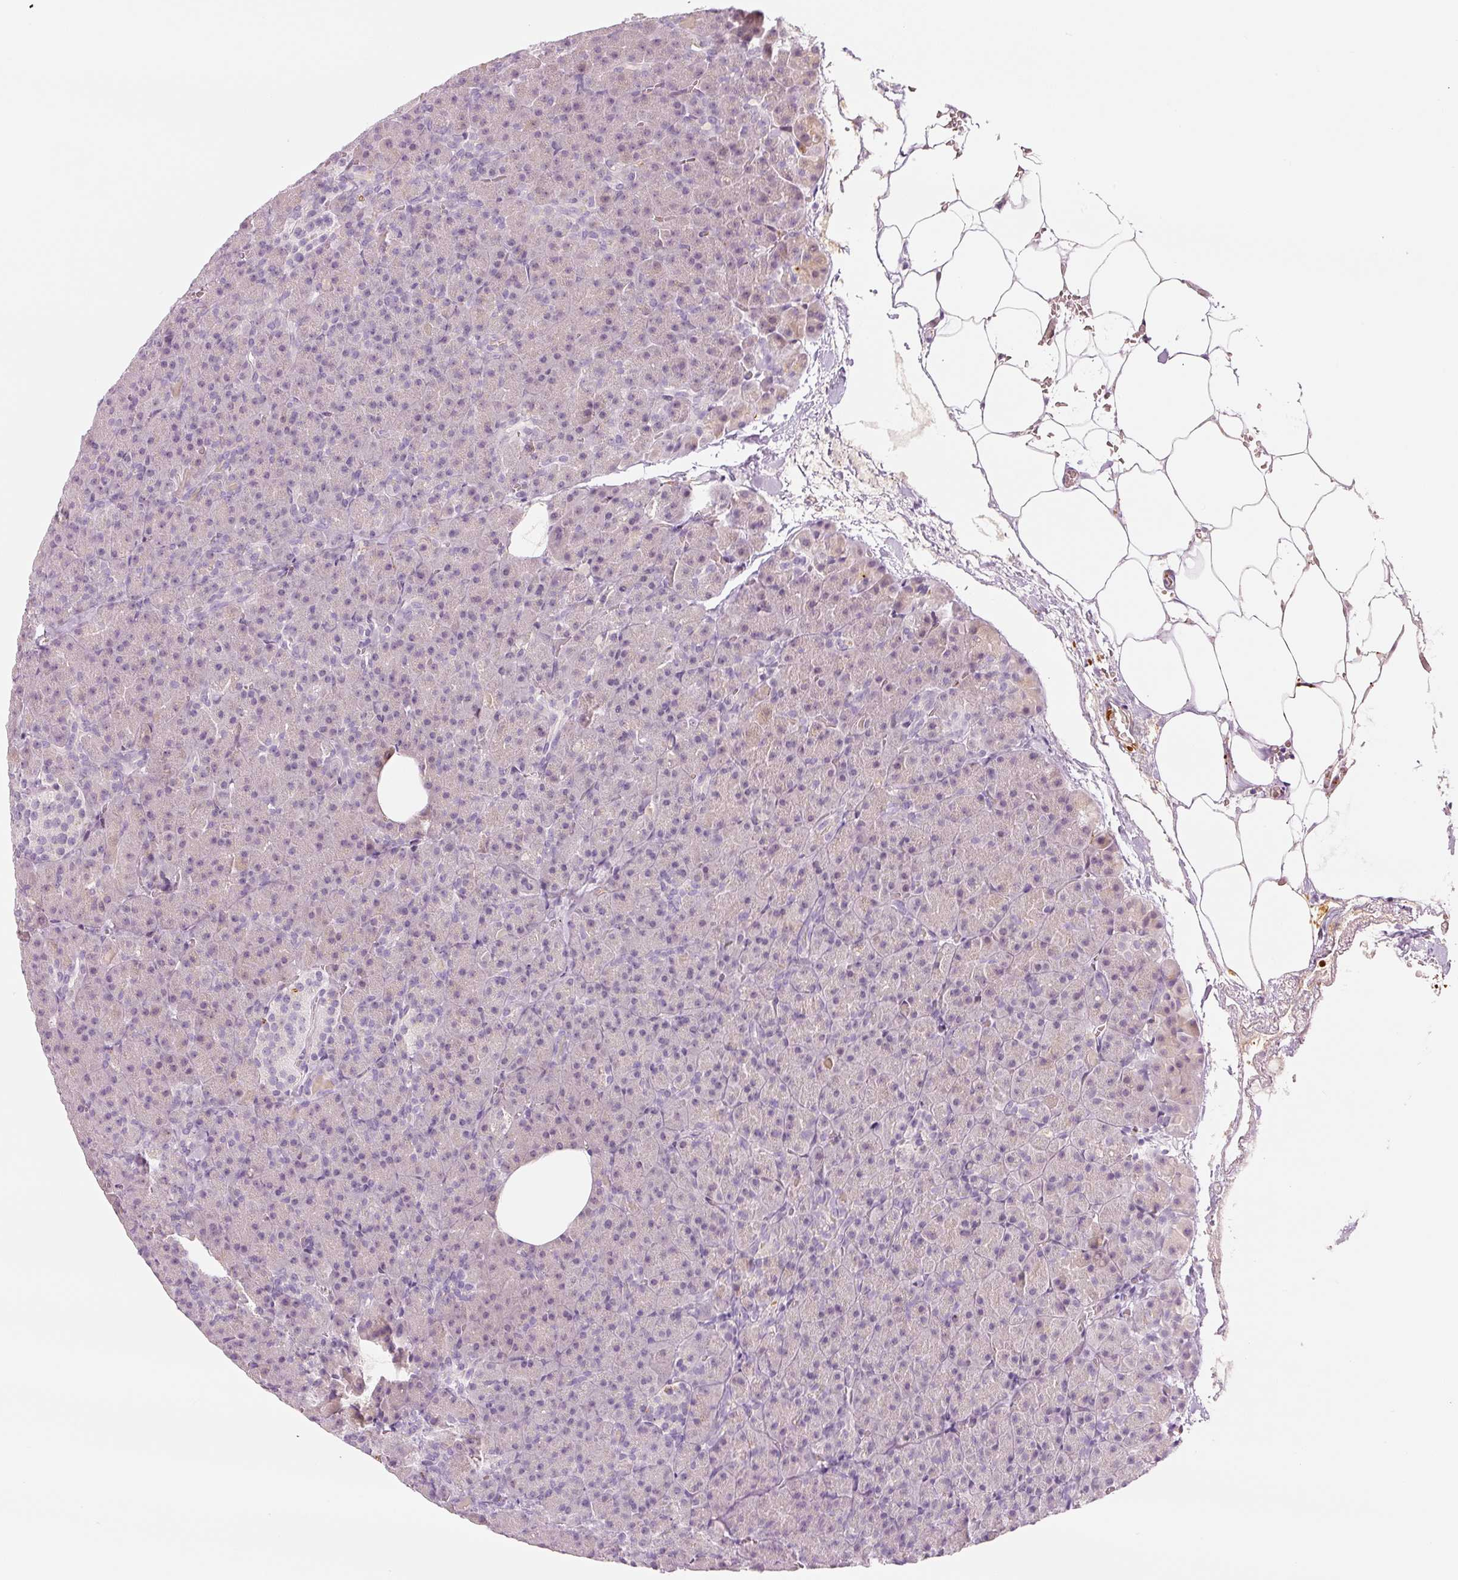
{"staining": {"intensity": "weak", "quantity": "25%-75%", "location": "cytoplasmic/membranous"}, "tissue": "pancreas", "cell_type": "Exocrine glandular cells", "image_type": "normal", "snomed": [{"axis": "morphology", "description": "Normal tissue, NOS"}, {"axis": "topography", "description": "Pancreas"}], "caption": "This is a micrograph of immunohistochemistry staining of unremarkable pancreas, which shows weak expression in the cytoplasmic/membranous of exocrine glandular cells.", "gene": "LECT2", "patient": {"sex": "female", "age": 74}}